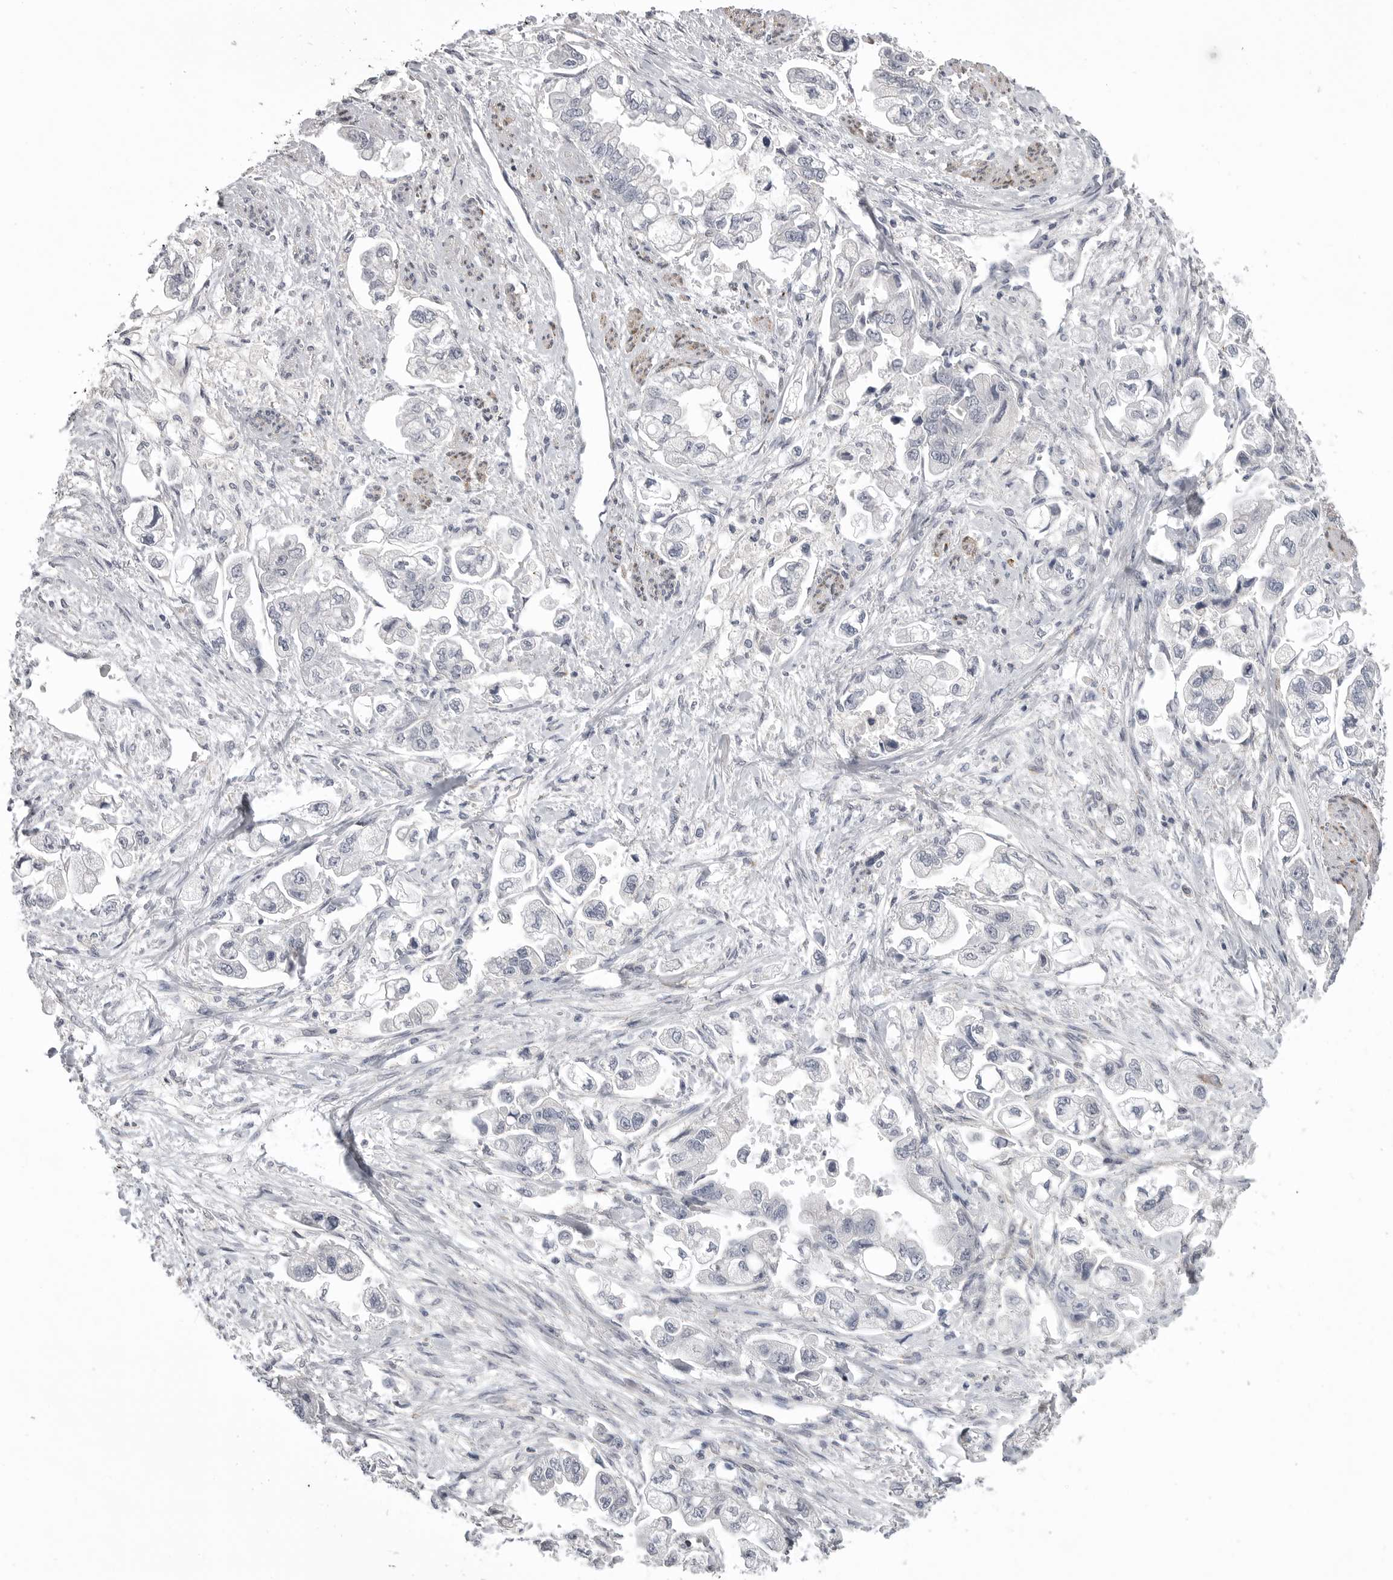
{"staining": {"intensity": "negative", "quantity": "none", "location": "none"}, "tissue": "stomach cancer", "cell_type": "Tumor cells", "image_type": "cancer", "snomed": [{"axis": "morphology", "description": "Adenocarcinoma, NOS"}, {"axis": "topography", "description": "Stomach"}], "caption": "There is no significant positivity in tumor cells of adenocarcinoma (stomach).", "gene": "SERPING1", "patient": {"sex": "male", "age": 62}}